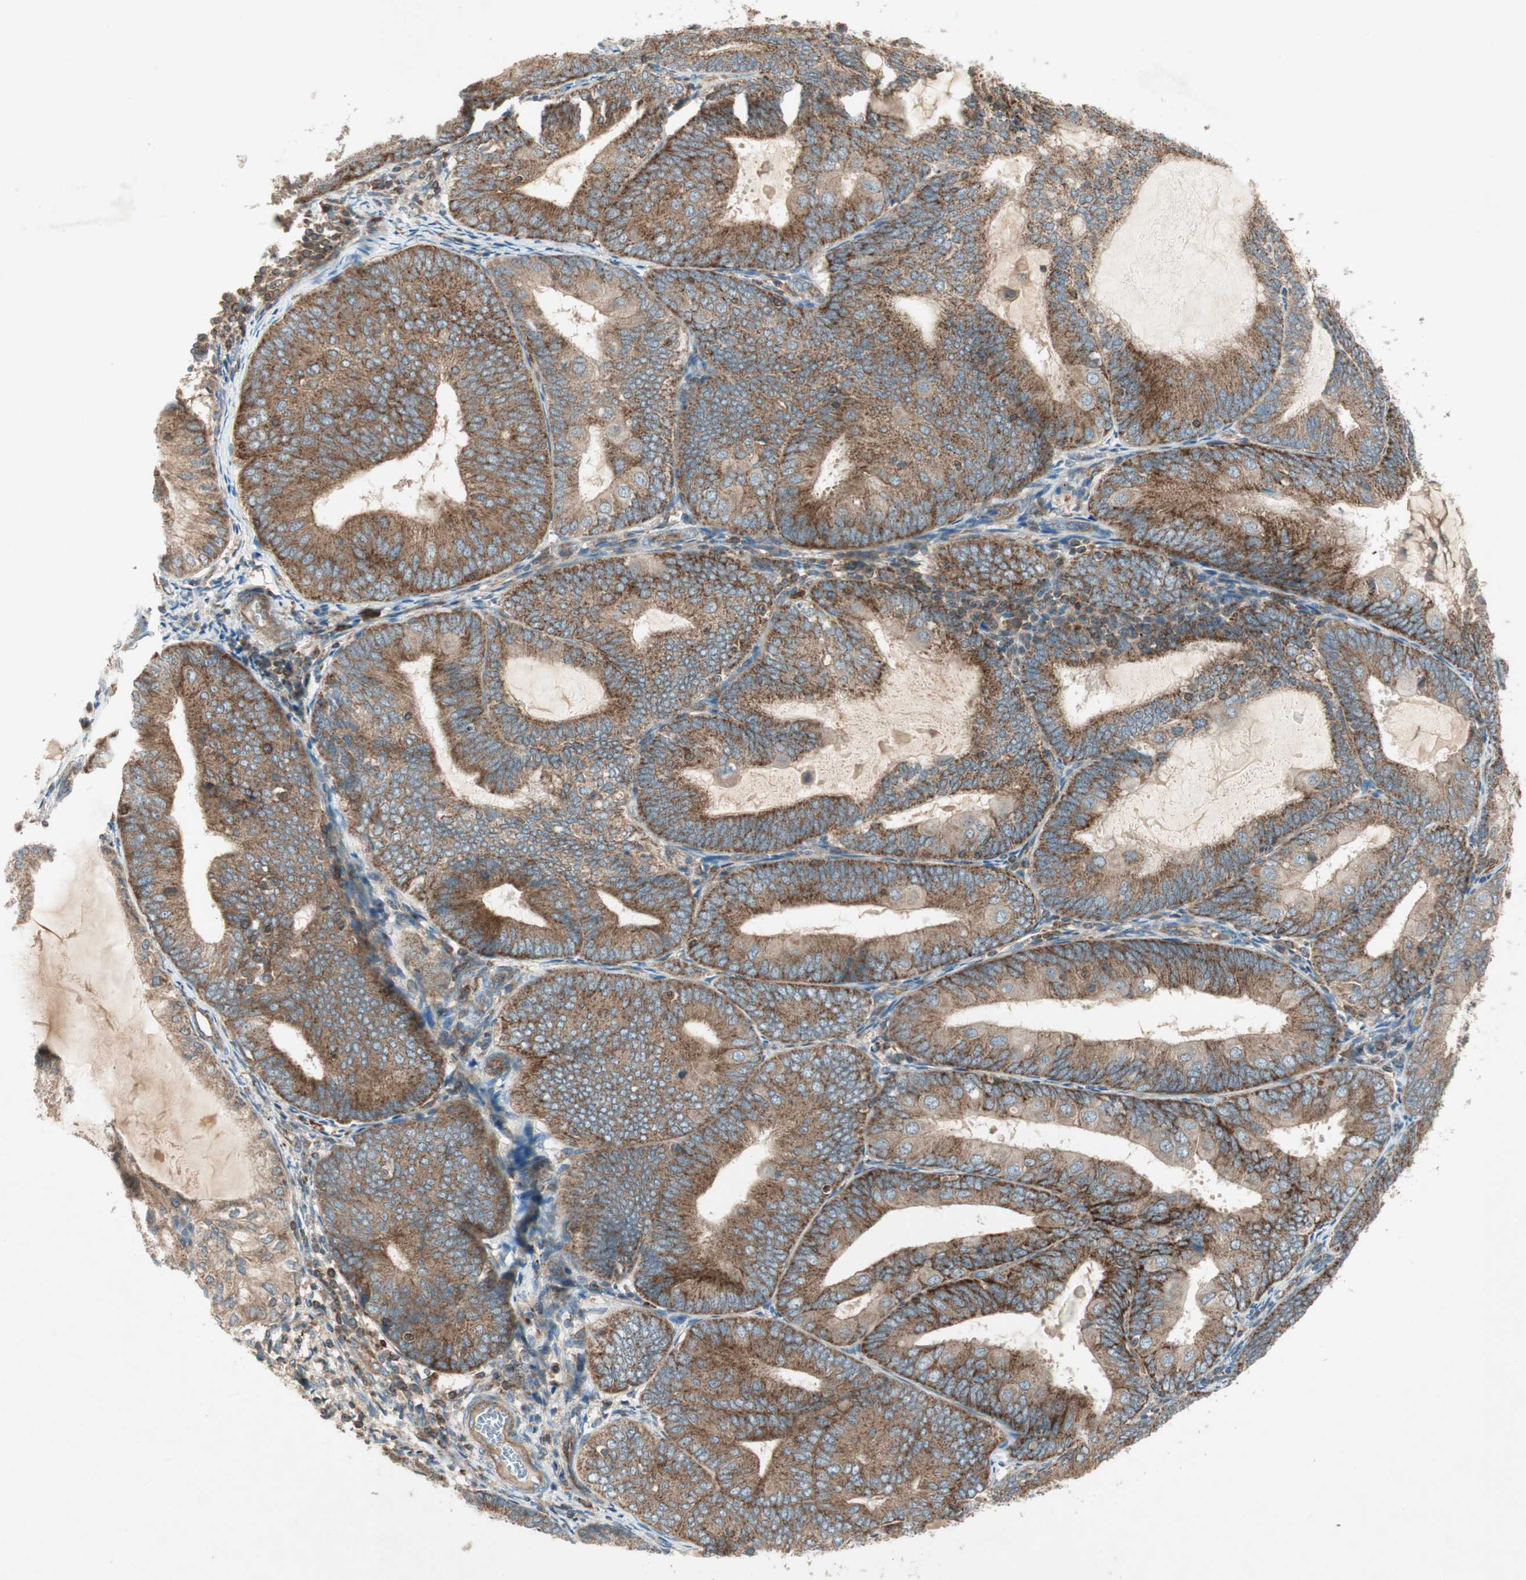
{"staining": {"intensity": "strong", "quantity": ">75%", "location": "cytoplasmic/membranous"}, "tissue": "endometrial cancer", "cell_type": "Tumor cells", "image_type": "cancer", "snomed": [{"axis": "morphology", "description": "Adenocarcinoma, NOS"}, {"axis": "topography", "description": "Endometrium"}], "caption": "Adenocarcinoma (endometrial) stained with a brown dye reveals strong cytoplasmic/membranous positive staining in approximately >75% of tumor cells.", "gene": "CHADL", "patient": {"sex": "female", "age": 81}}